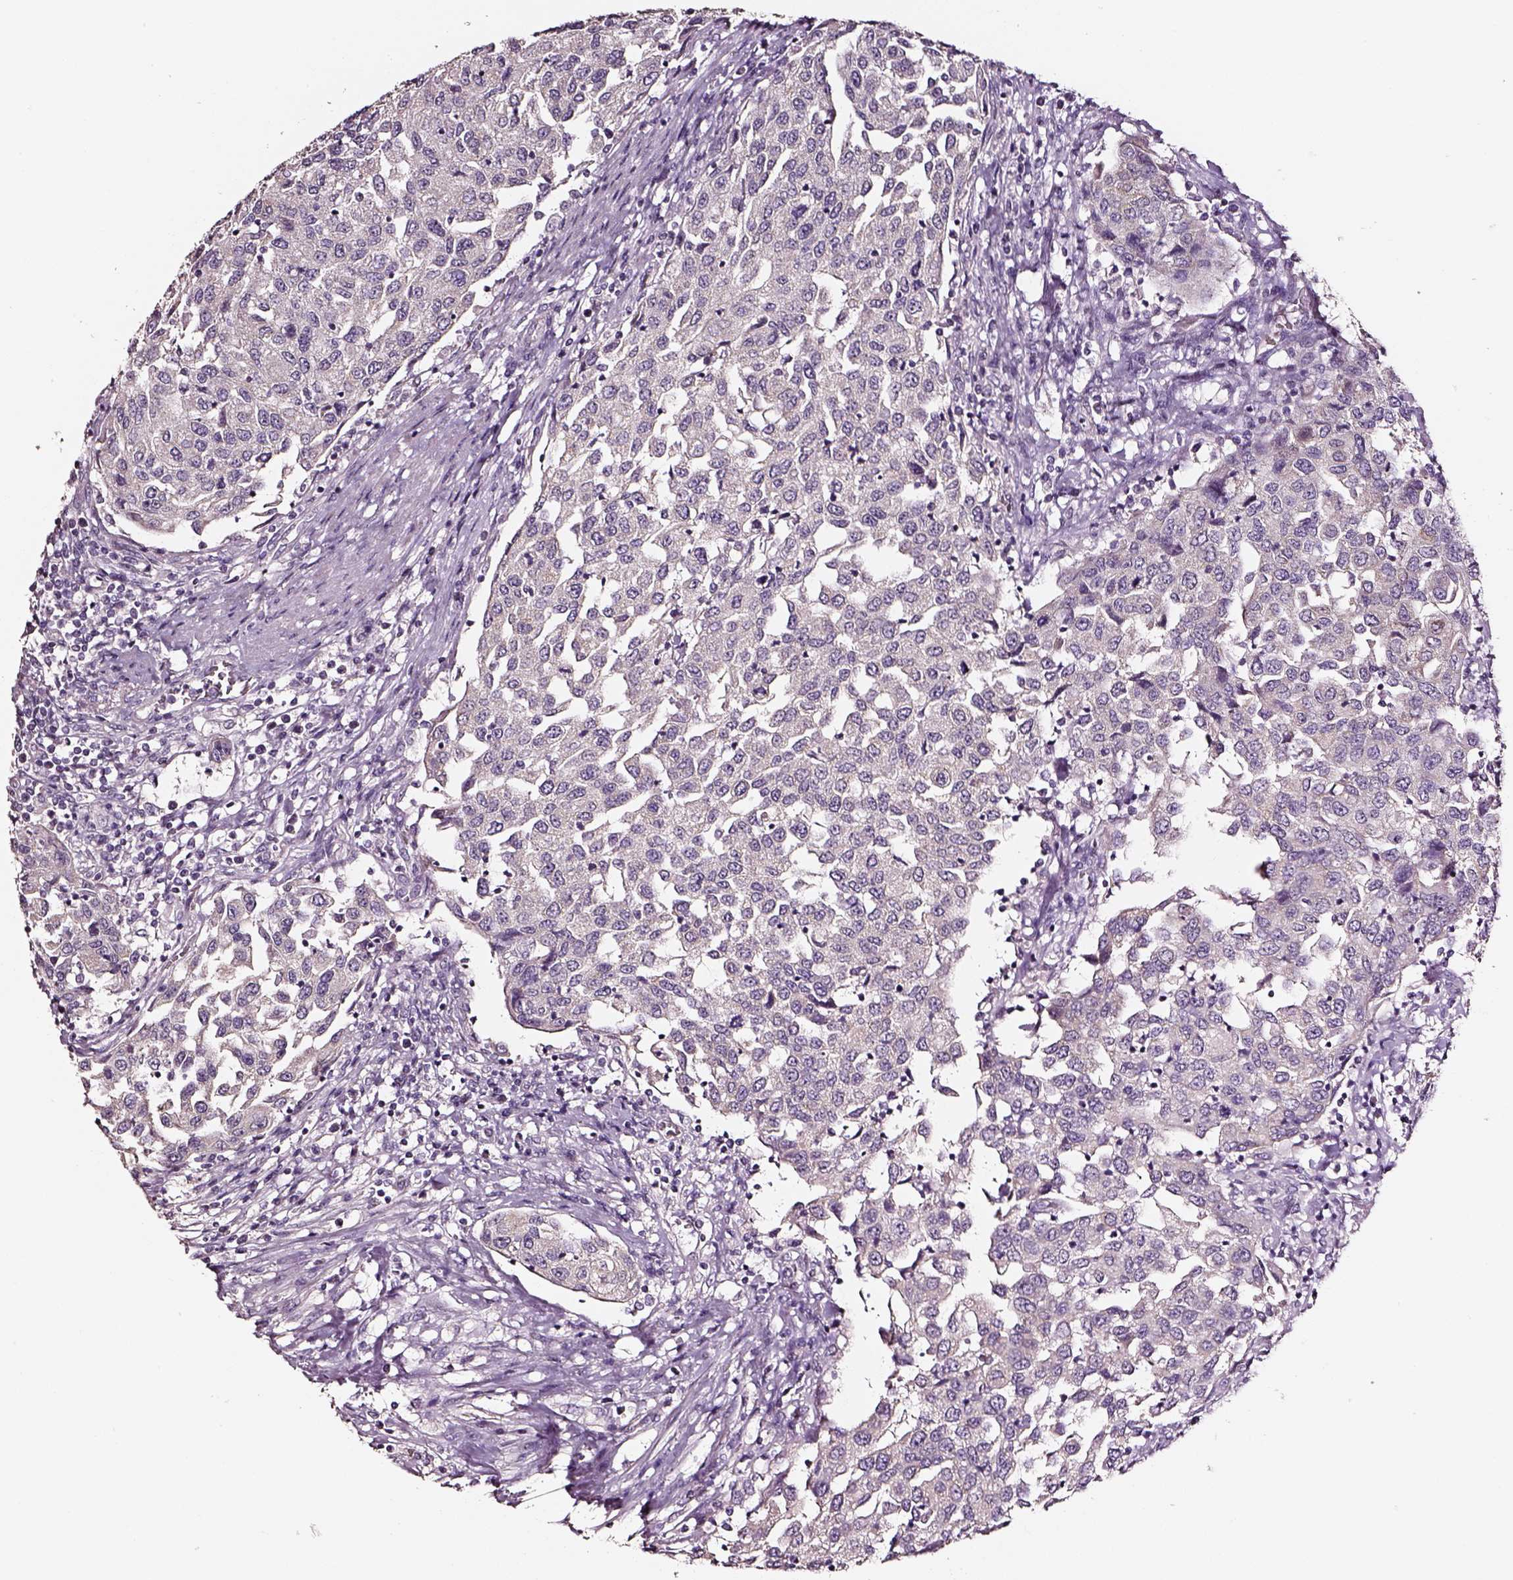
{"staining": {"intensity": "negative", "quantity": "none", "location": "none"}, "tissue": "urothelial cancer", "cell_type": "Tumor cells", "image_type": "cancer", "snomed": [{"axis": "morphology", "description": "Urothelial carcinoma, High grade"}, {"axis": "topography", "description": "Urinary bladder"}], "caption": "Protein analysis of urothelial carcinoma (high-grade) displays no significant positivity in tumor cells.", "gene": "AADAT", "patient": {"sex": "female", "age": 78}}